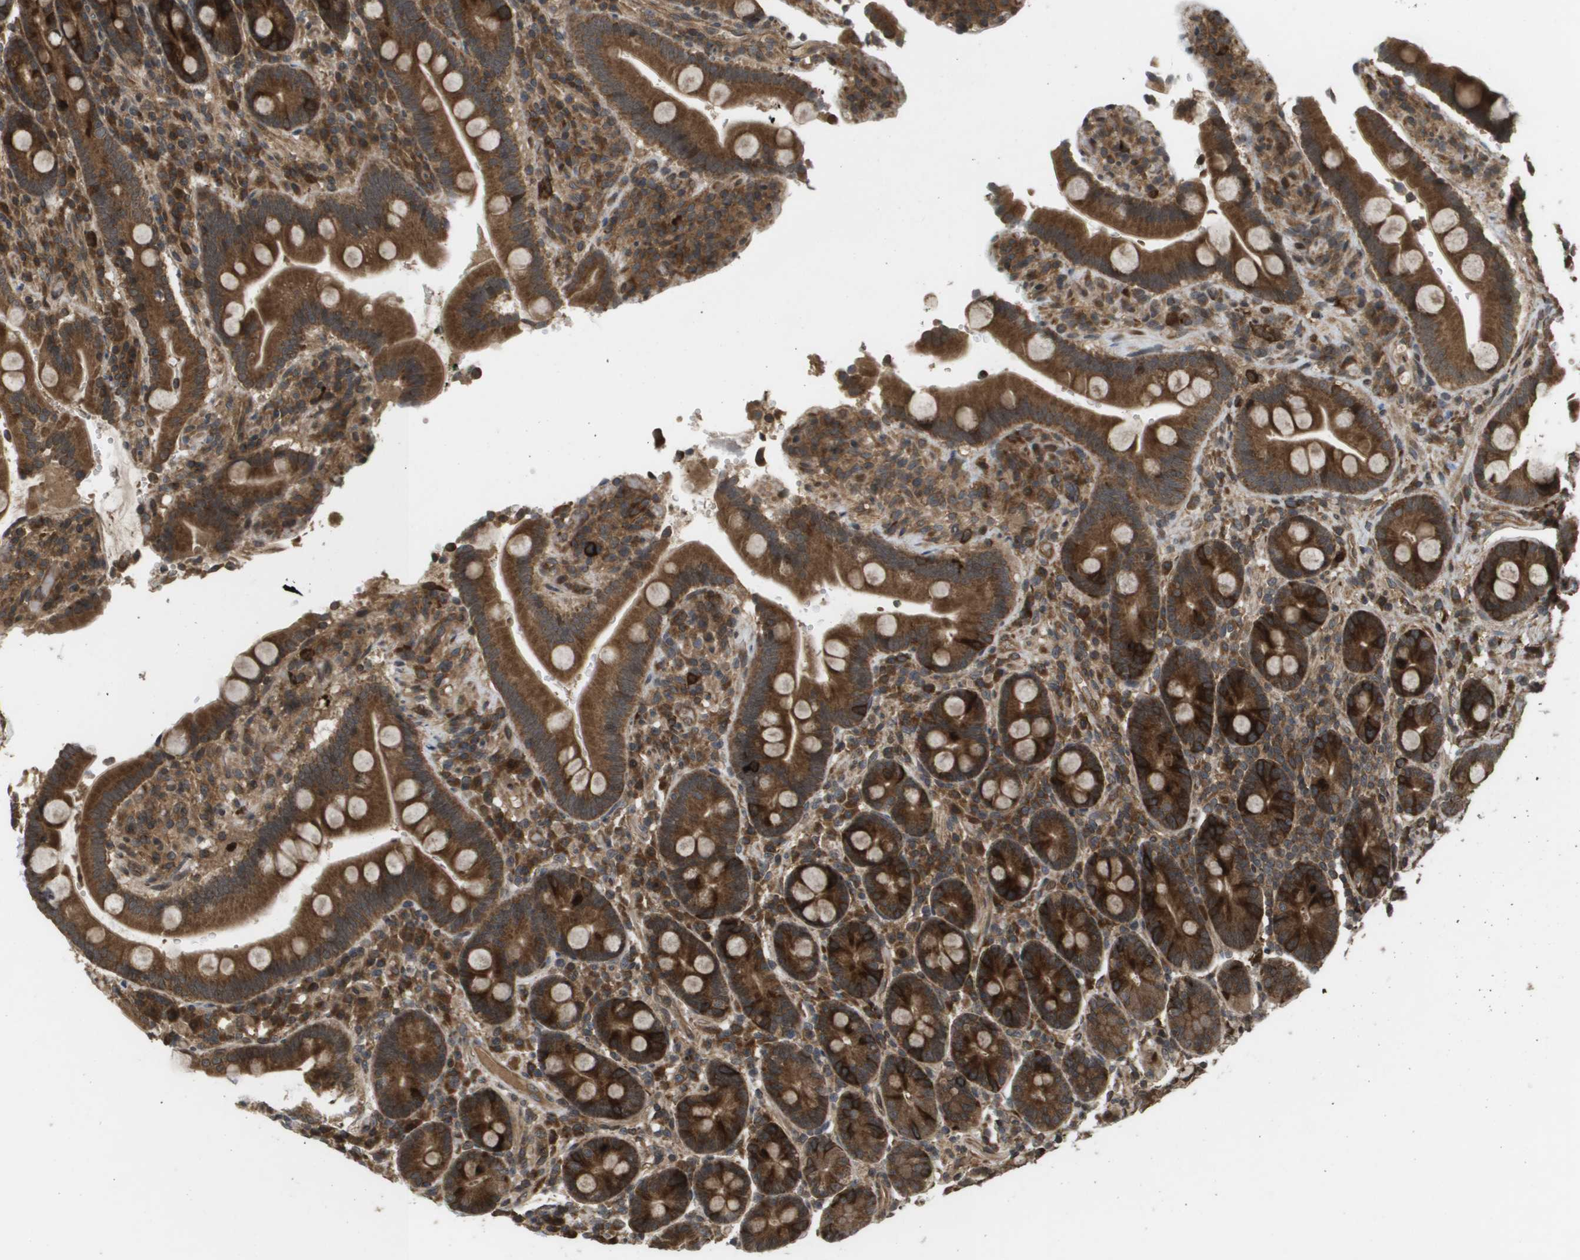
{"staining": {"intensity": "strong", "quantity": ">75%", "location": "cytoplasmic/membranous"}, "tissue": "duodenum", "cell_type": "Glandular cells", "image_type": "normal", "snomed": [{"axis": "morphology", "description": "Normal tissue, NOS"}, {"axis": "topography", "description": "Small intestine, NOS"}], "caption": "The image exhibits a brown stain indicating the presence of a protein in the cytoplasmic/membranous of glandular cells in duodenum.", "gene": "KIF11", "patient": {"sex": "female", "age": 71}}